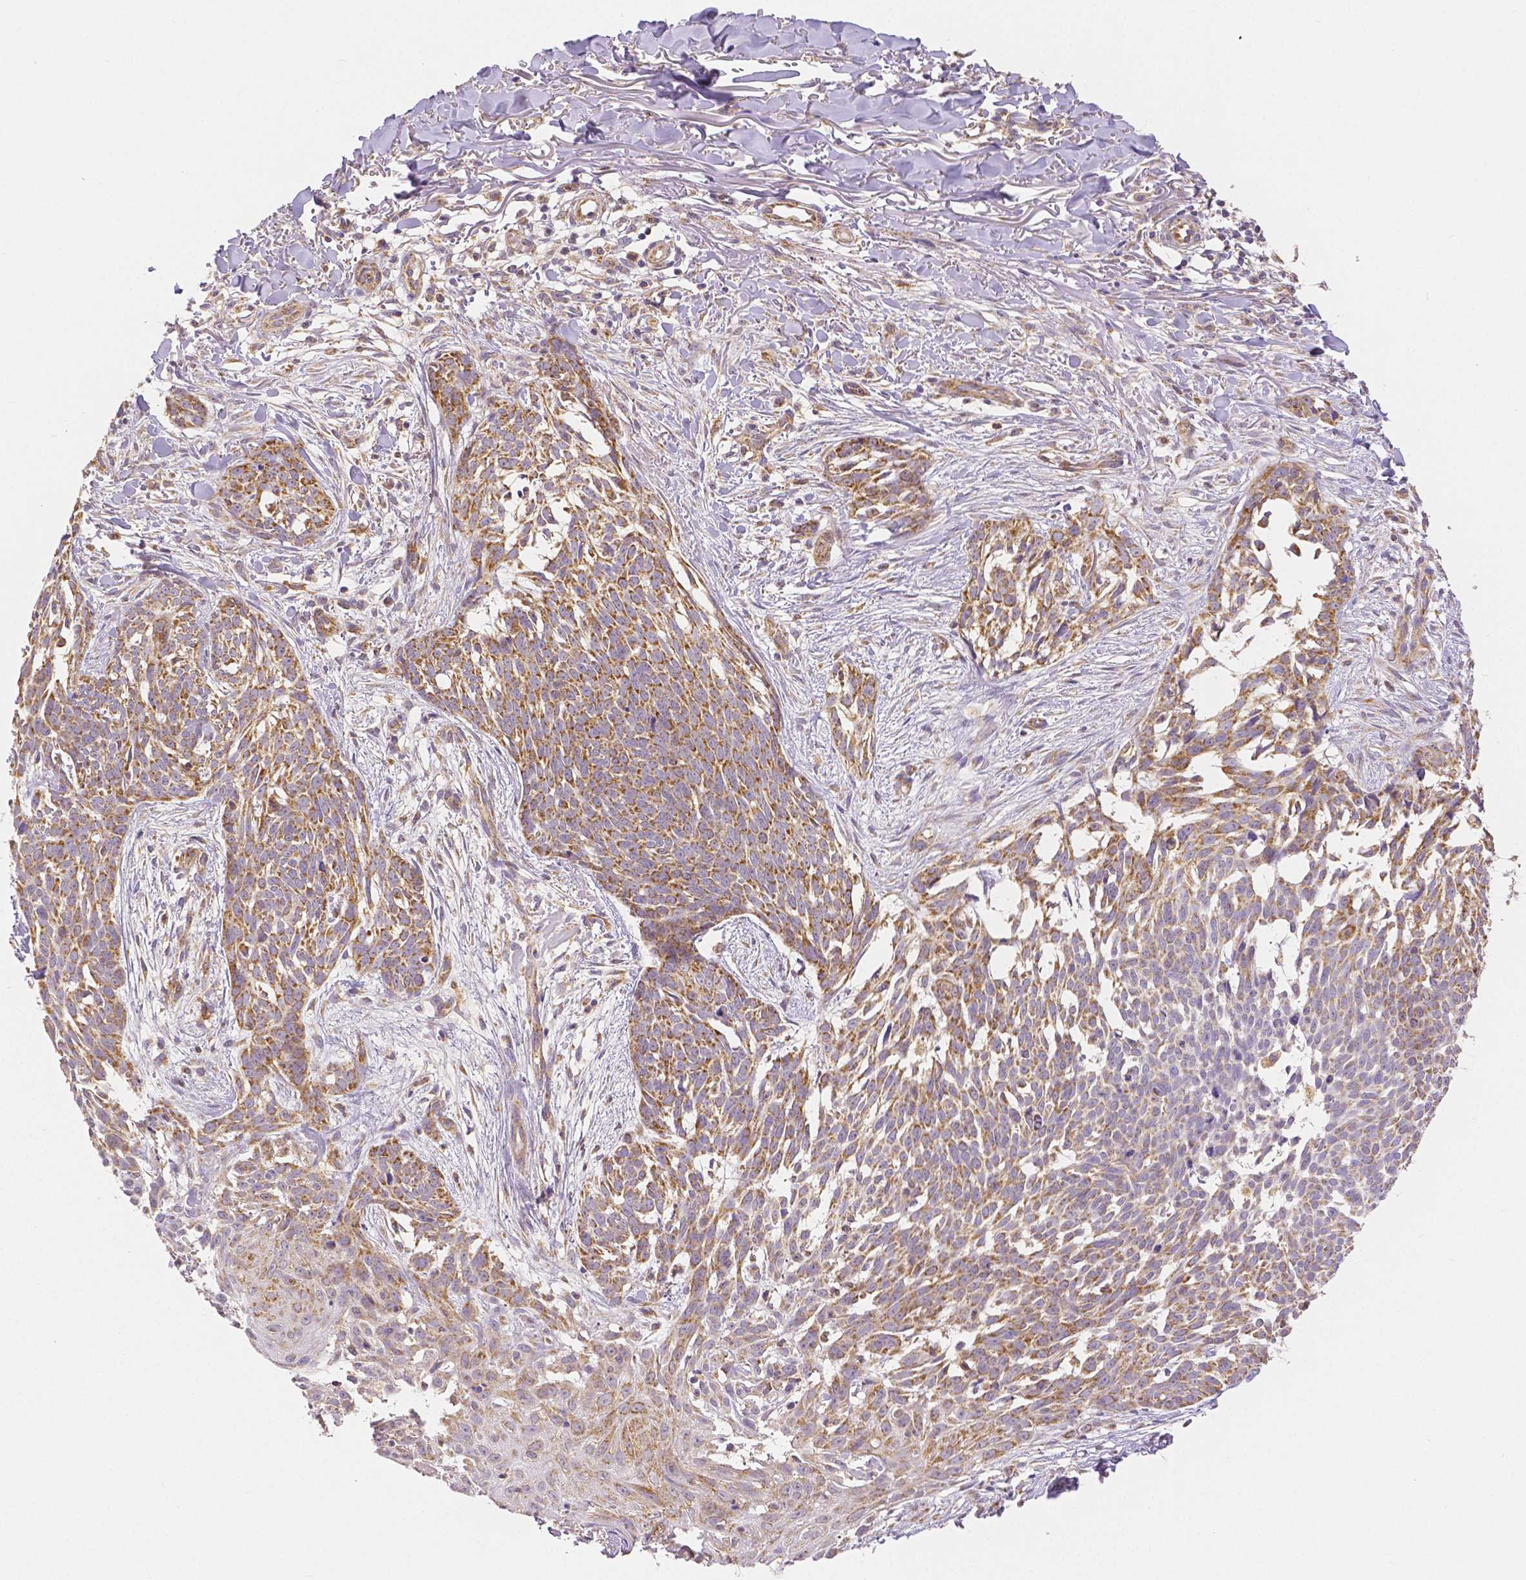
{"staining": {"intensity": "strong", "quantity": "25%-75%", "location": "cytoplasmic/membranous"}, "tissue": "skin cancer", "cell_type": "Tumor cells", "image_type": "cancer", "snomed": [{"axis": "morphology", "description": "Basal cell carcinoma"}, {"axis": "topography", "description": "Skin"}], "caption": "There is high levels of strong cytoplasmic/membranous expression in tumor cells of skin cancer, as demonstrated by immunohistochemical staining (brown color).", "gene": "RHOT1", "patient": {"sex": "male", "age": 88}}